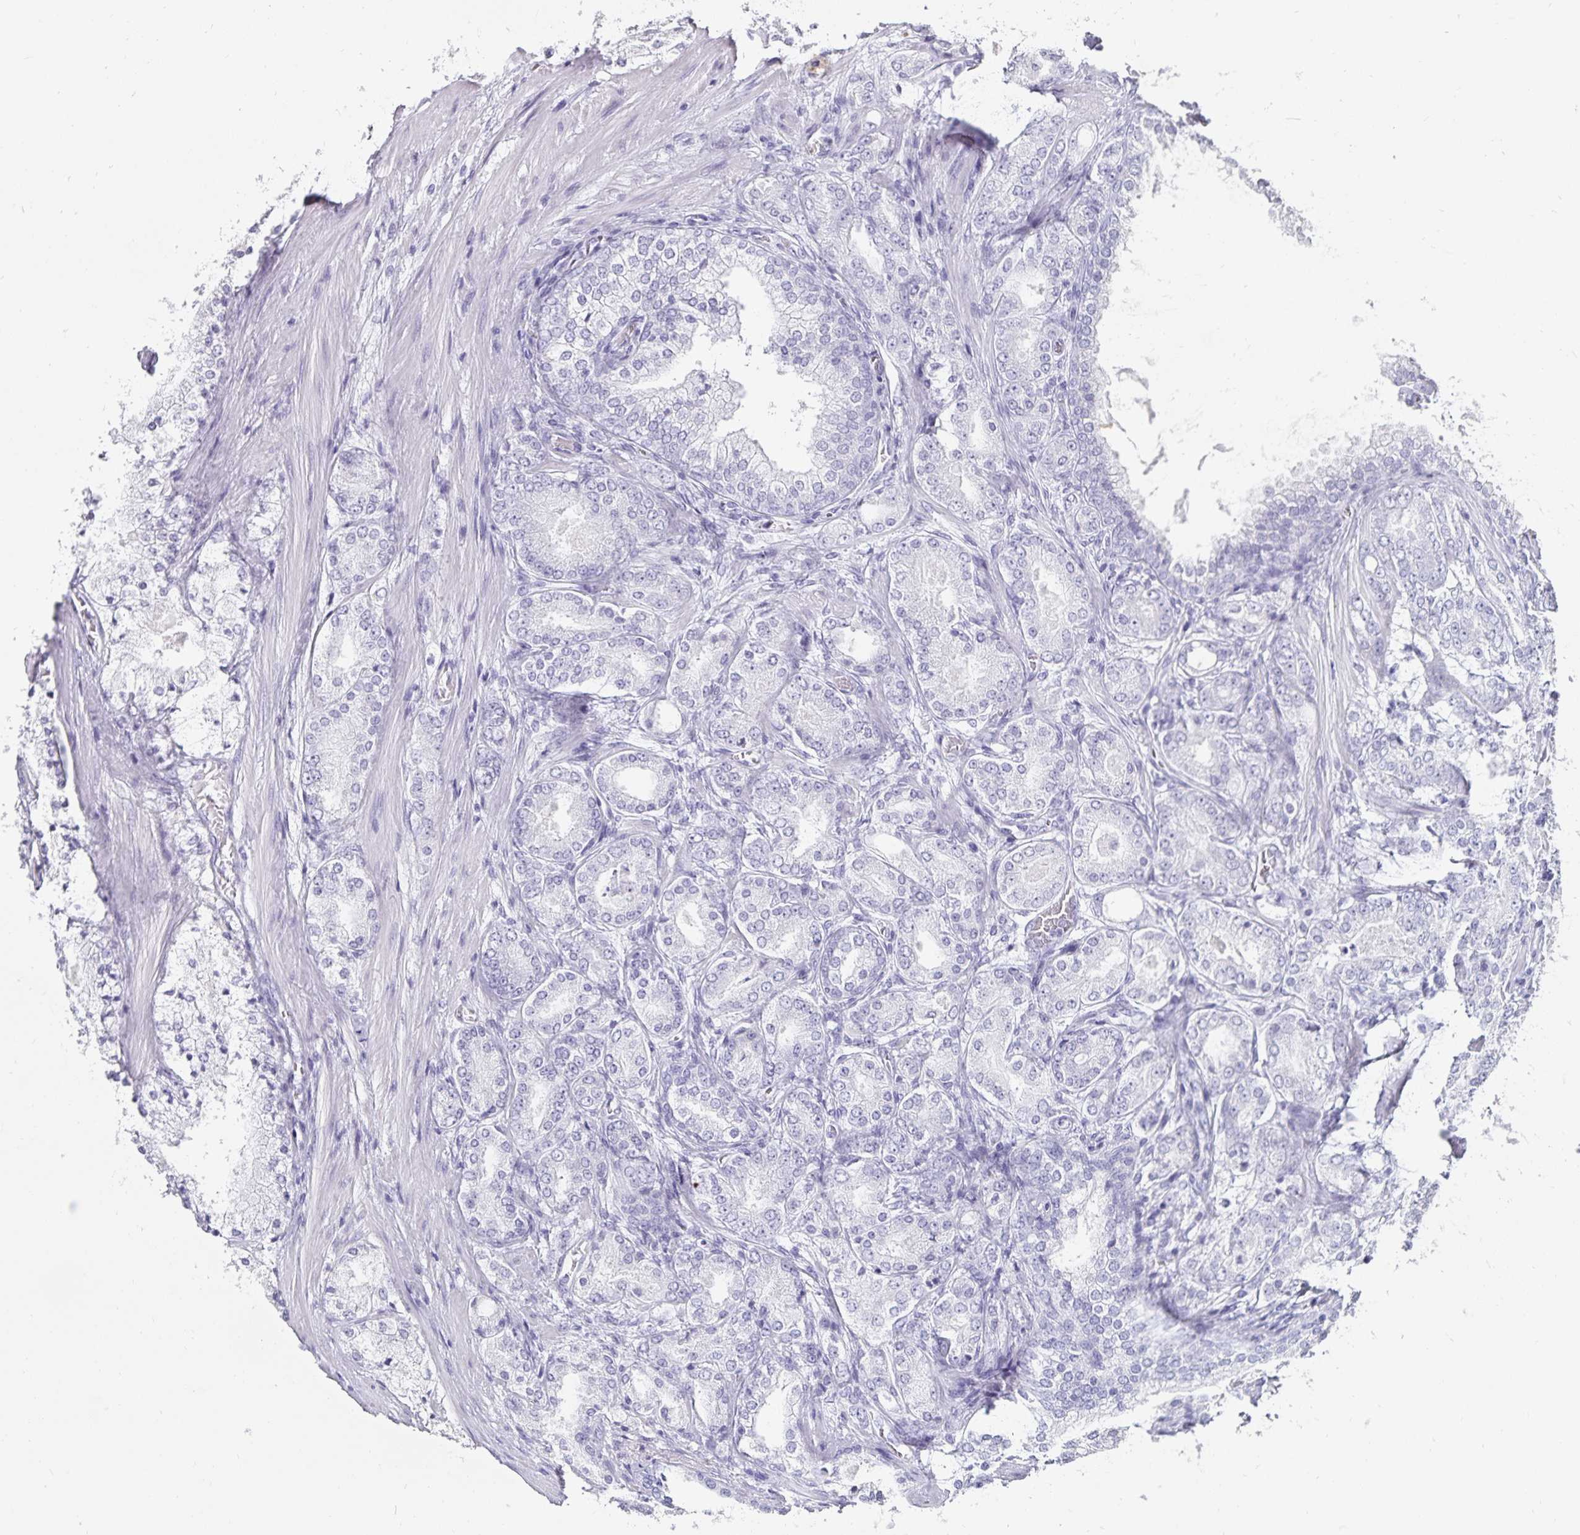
{"staining": {"intensity": "negative", "quantity": "none", "location": "none"}, "tissue": "prostate cancer", "cell_type": "Tumor cells", "image_type": "cancer", "snomed": [{"axis": "morphology", "description": "Adenocarcinoma, High grade"}, {"axis": "topography", "description": "Prostate"}], "caption": "Immunohistochemical staining of prostate cancer displays no significant staining in tumor cells. (Stains: DAB (3,3'-diaminobenzidine) immunohistochemistry (IHC) with hematoxylin counter stain, Microscopy: brightfield microscopy at high magnification).", "gene": "DEFA6", "patient": {"sex": "male", "age": 63}}